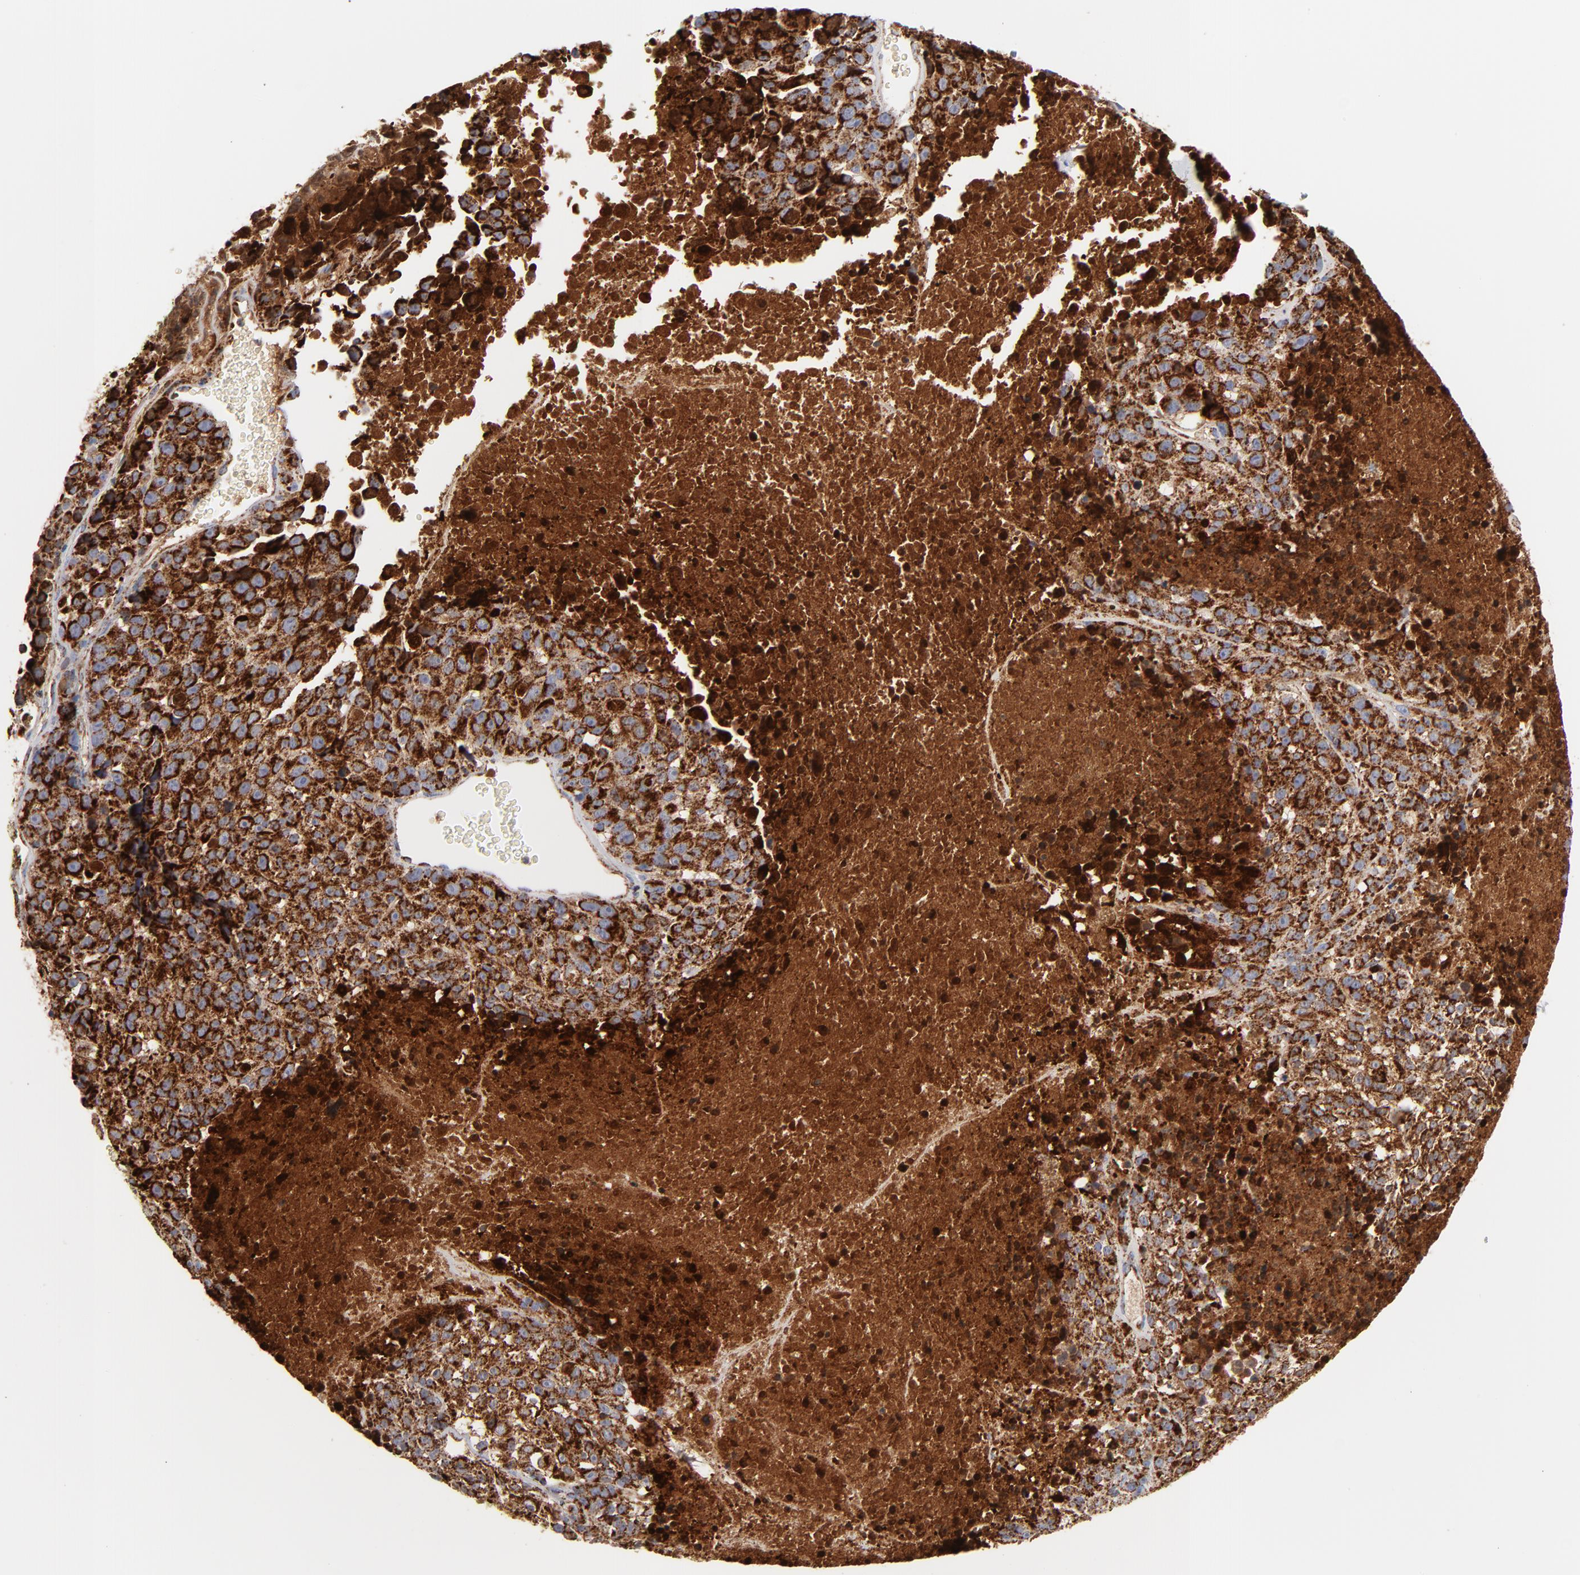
{"staining": {"intensity": "strong", "quantity": ">75%", "location": "cytoplasmic/membranous"}, "tissue": "melanoma", "cell_type": "Tumor cells", "image_type": "cancer", "snomed": [{"axis": "morphology", "description": "Malignant melanoma, Metastatic site"}, {"axis": "topography", "description": "Cerebral cortex"}], "caption": "Protein analysis of malignant melanoma (metastatic site) tissue exhibits strong cytoplasmic/membranous expression in approximately >75% of tumor cells.", "gene": "DIABLO", "patient": {"sex": "female", "age": 52}}